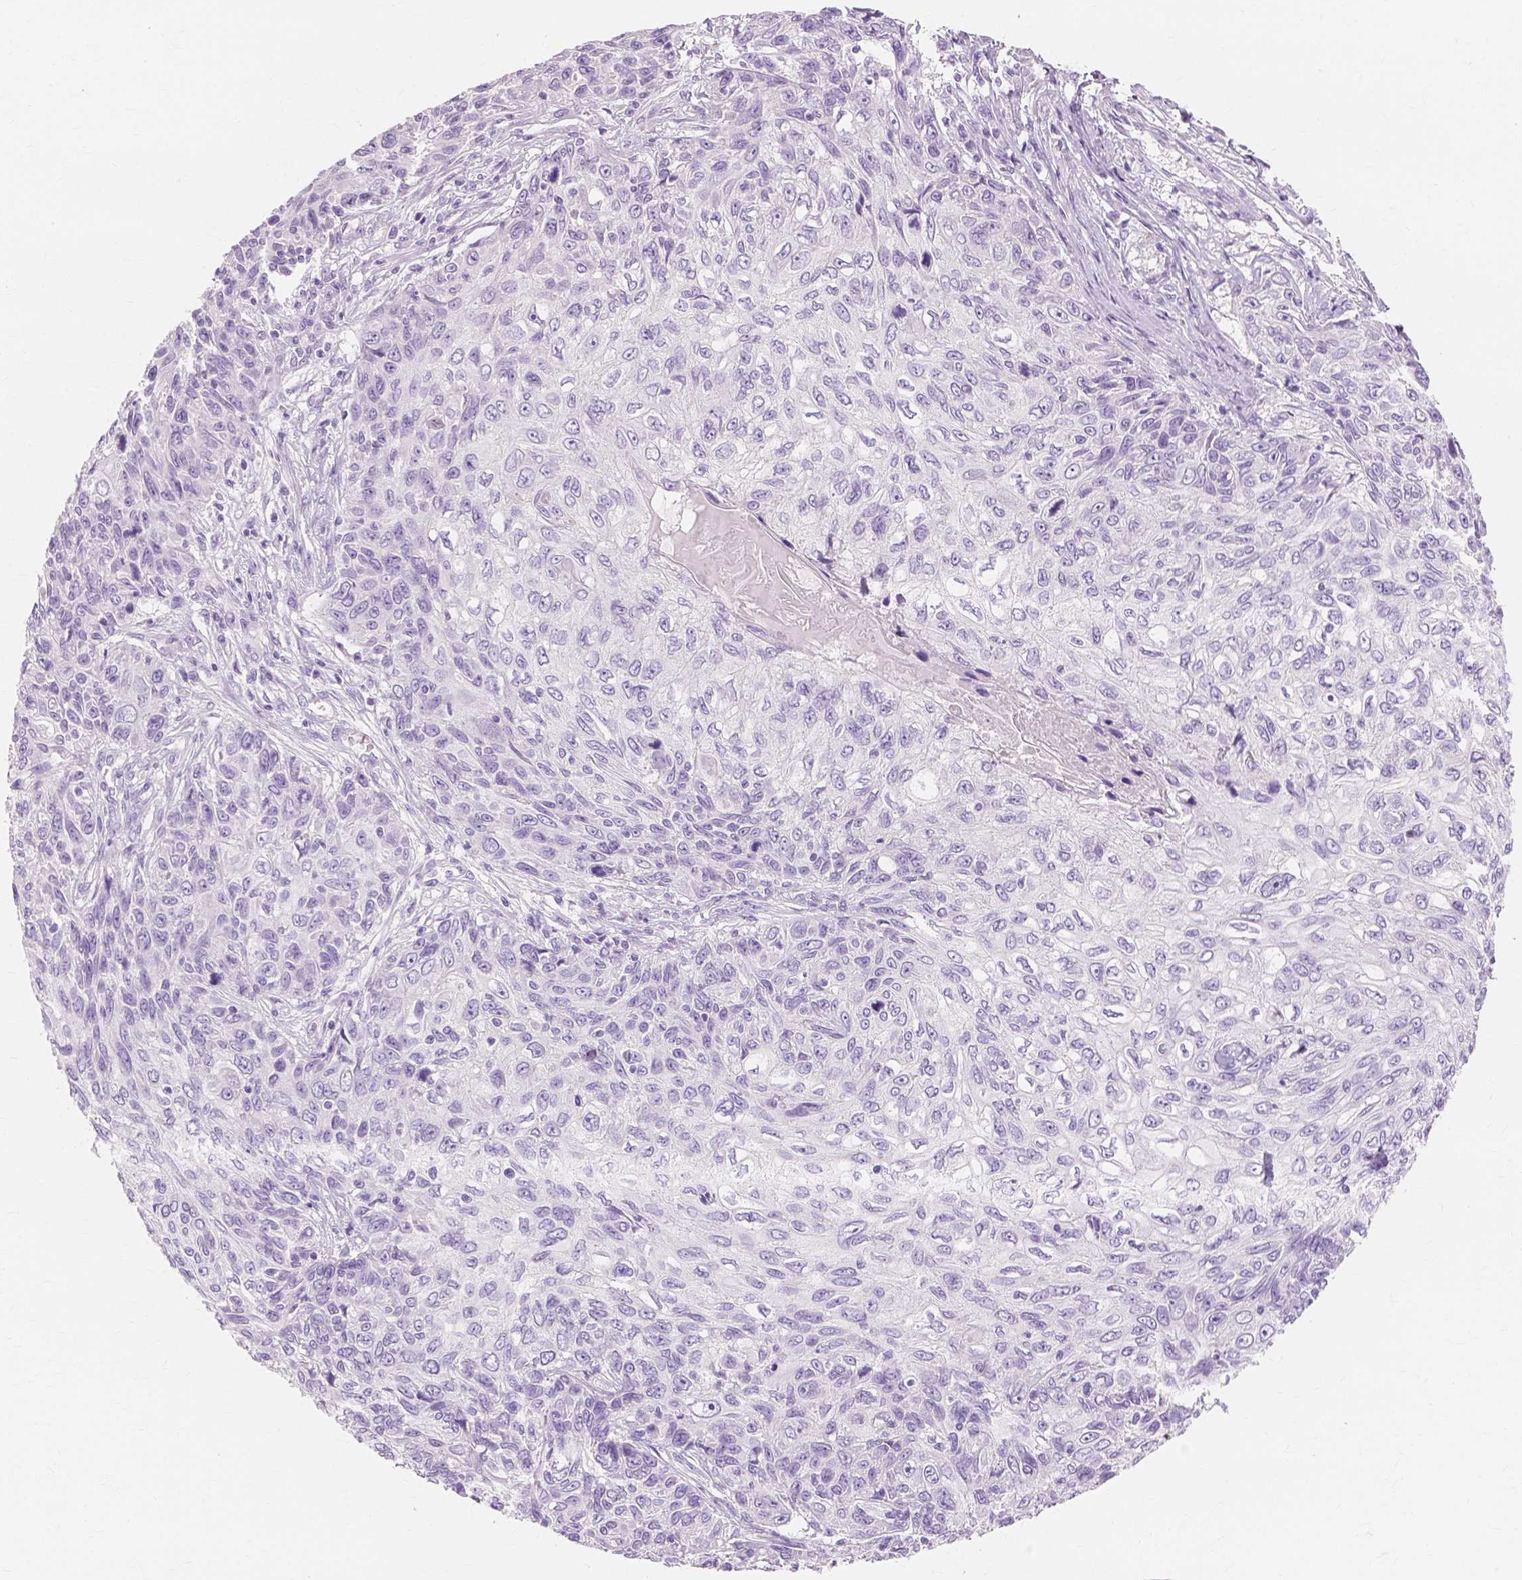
{"staining": {"intensity": "negative", "quantity": "none", "location": "none"}, "tissue": "skin cancer", "cell_type": "Tumor cells", "image_type": "cancer", "snomed": [{"axis": "morphology", "description": "Squamous cell carcinoma, NOS"}, {"axis": "topography", "description": "Skin"}], "caption": "Immunohistochemical staining of skin cancer (squamous cell carcinoma) demonstrates no significant positivity in tumor cells.", "gene": "MUC12", "patient": {"sex": "male", "age": 92}}